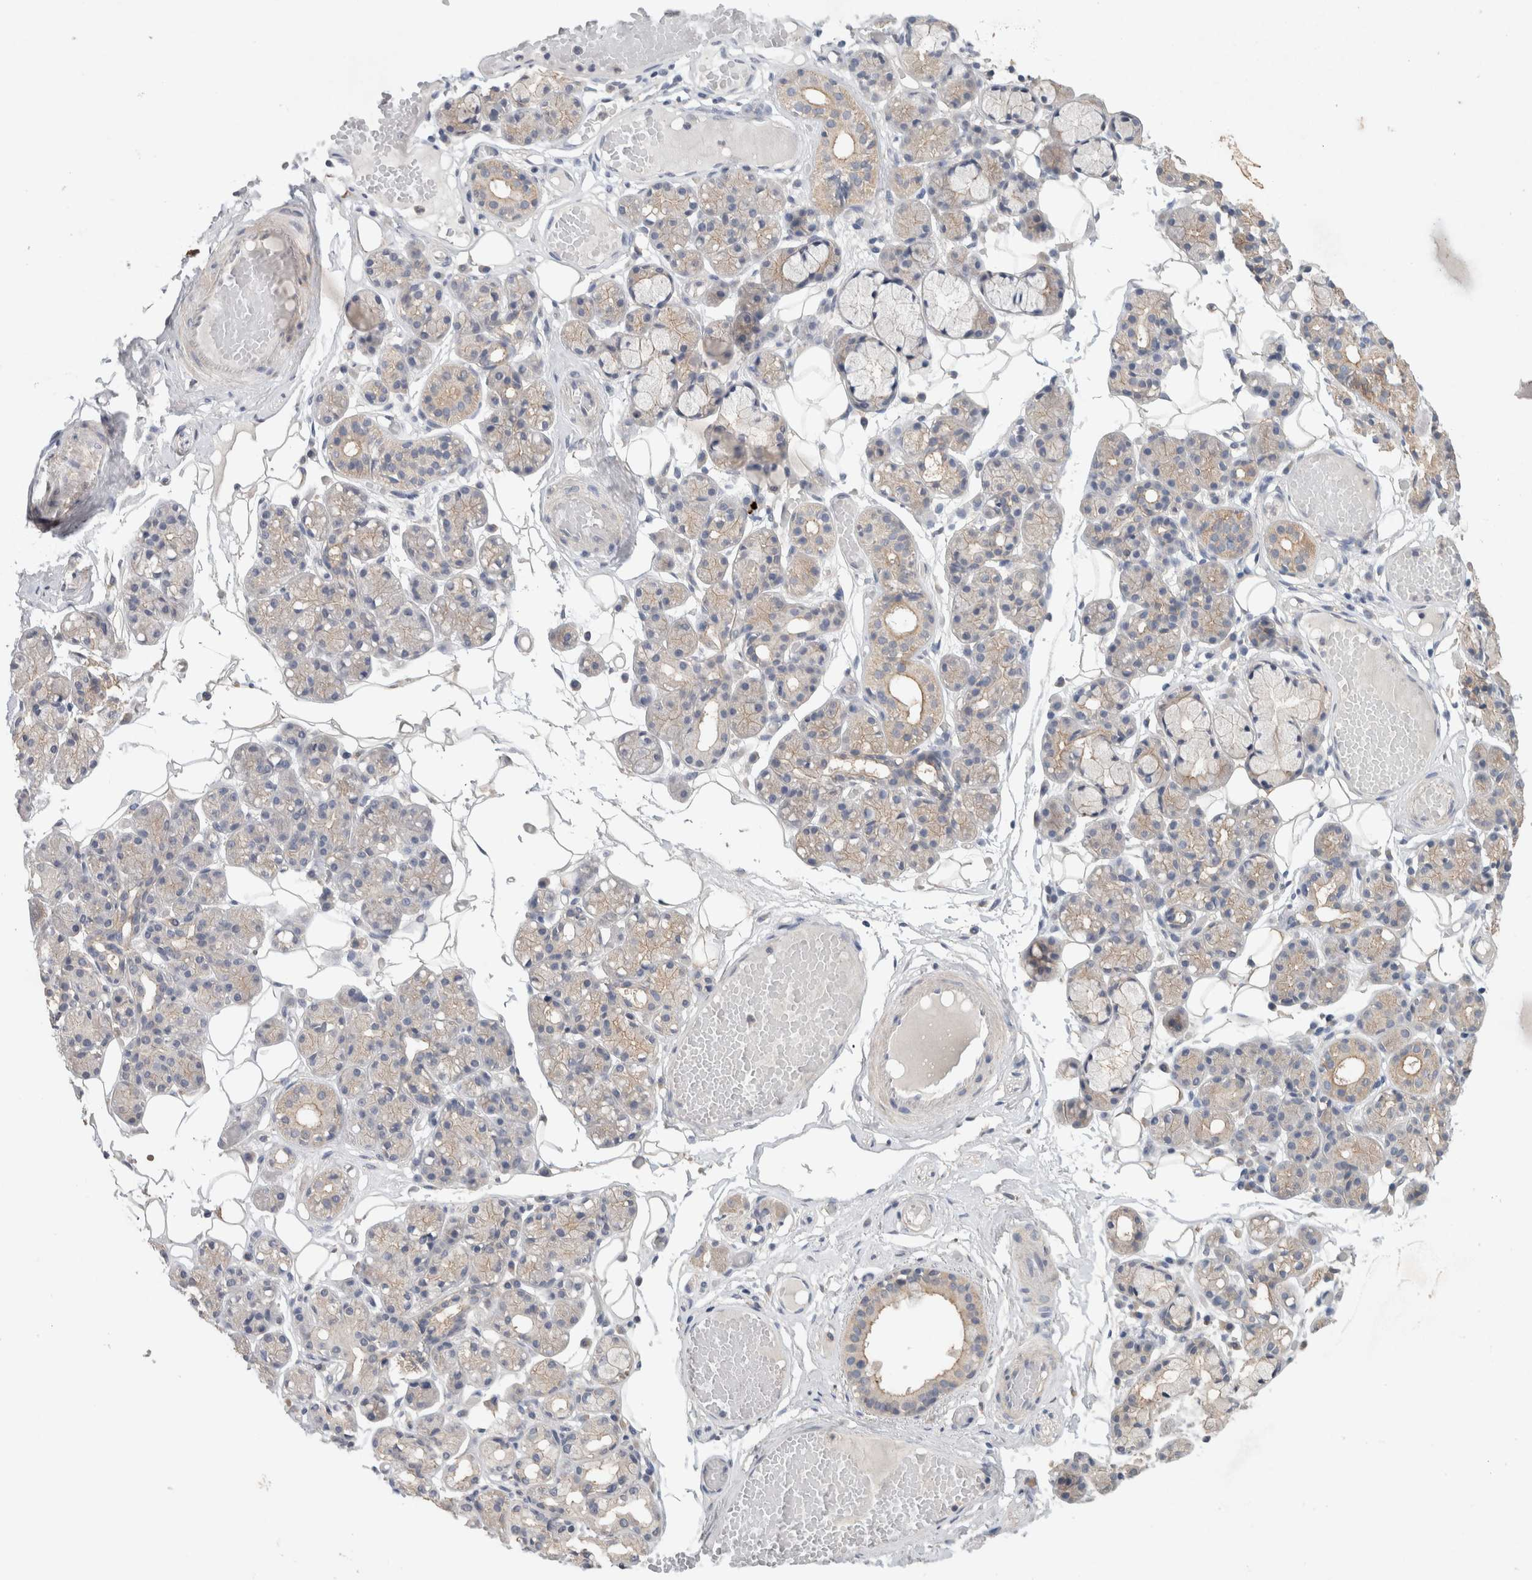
{"staining": {"intensity": "weak", "quantity": "<25%", "location": "cytoplasmic/membranous,nuclear"}, "tissue": "salivary gland", "cell_type": "Glandular cells", "image_type": "normal", "snomed": [{"axis": "morphology", "description": "Normal tissue, NOS"}, {"axis": "topography", "description": "Salivary gland"}], "caption": "Glandular cells show no significant staining in benign salivary gland.", "gene": "RAB14", "patient": {"sex": "male", "age": 63}}